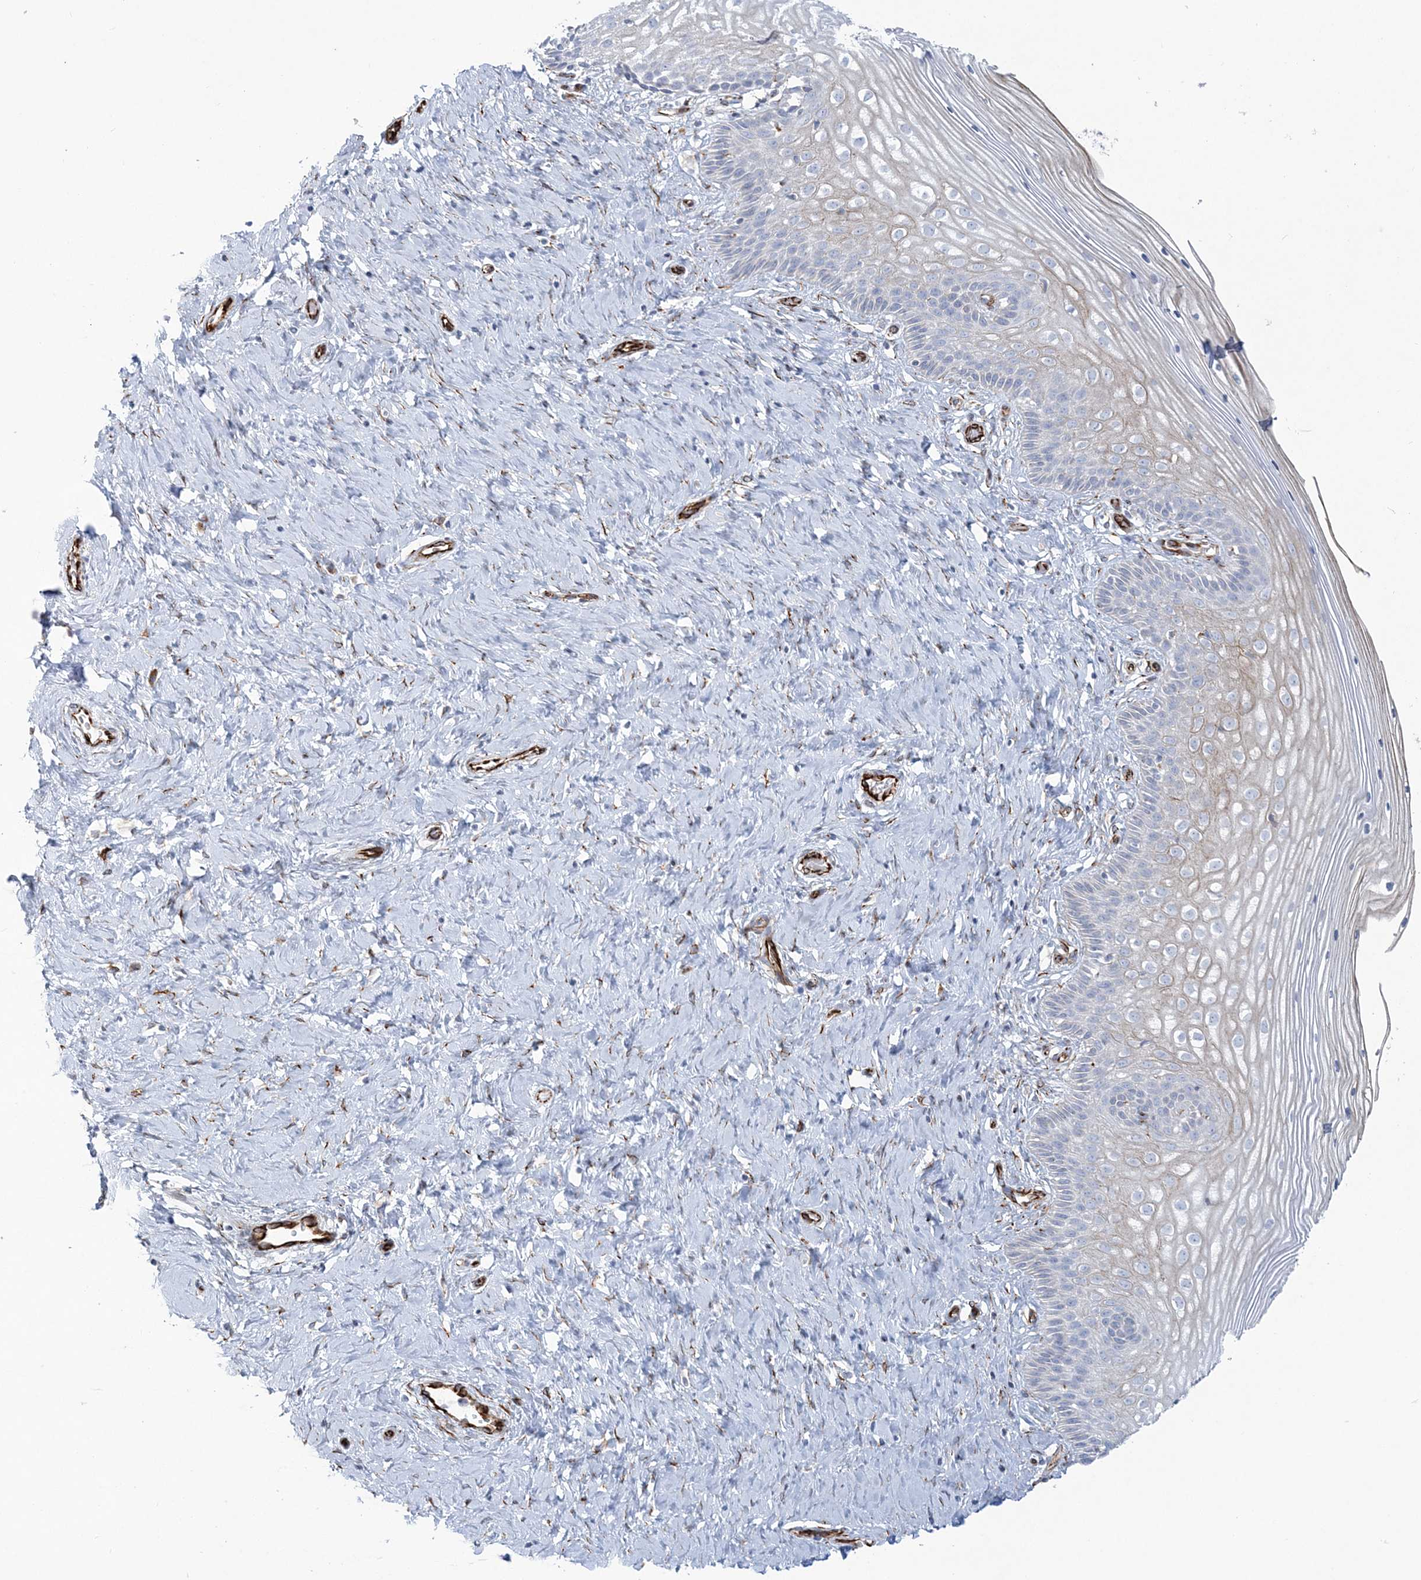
{"staining": {"intensity": "negative", "quantity": "none", "location": "none"}, "tissue": "cervix", "cell_type": "Glandular cells", "image_type": "normal", "snomed": [{"axis": "morphology", "description": "Normal tissue, NOS"}, {"axis": "topography", "description": "Cervix"}], "caption": "Immunohistochemistry micrograph of normal human cervix stained for a protein (brown), which displays no staining in glandular cells. (Immunohistochemistry, brightfield microscopy, high magnification).", "gene": "PPIL6", "patient": {"sex": "female", "age": 33}}